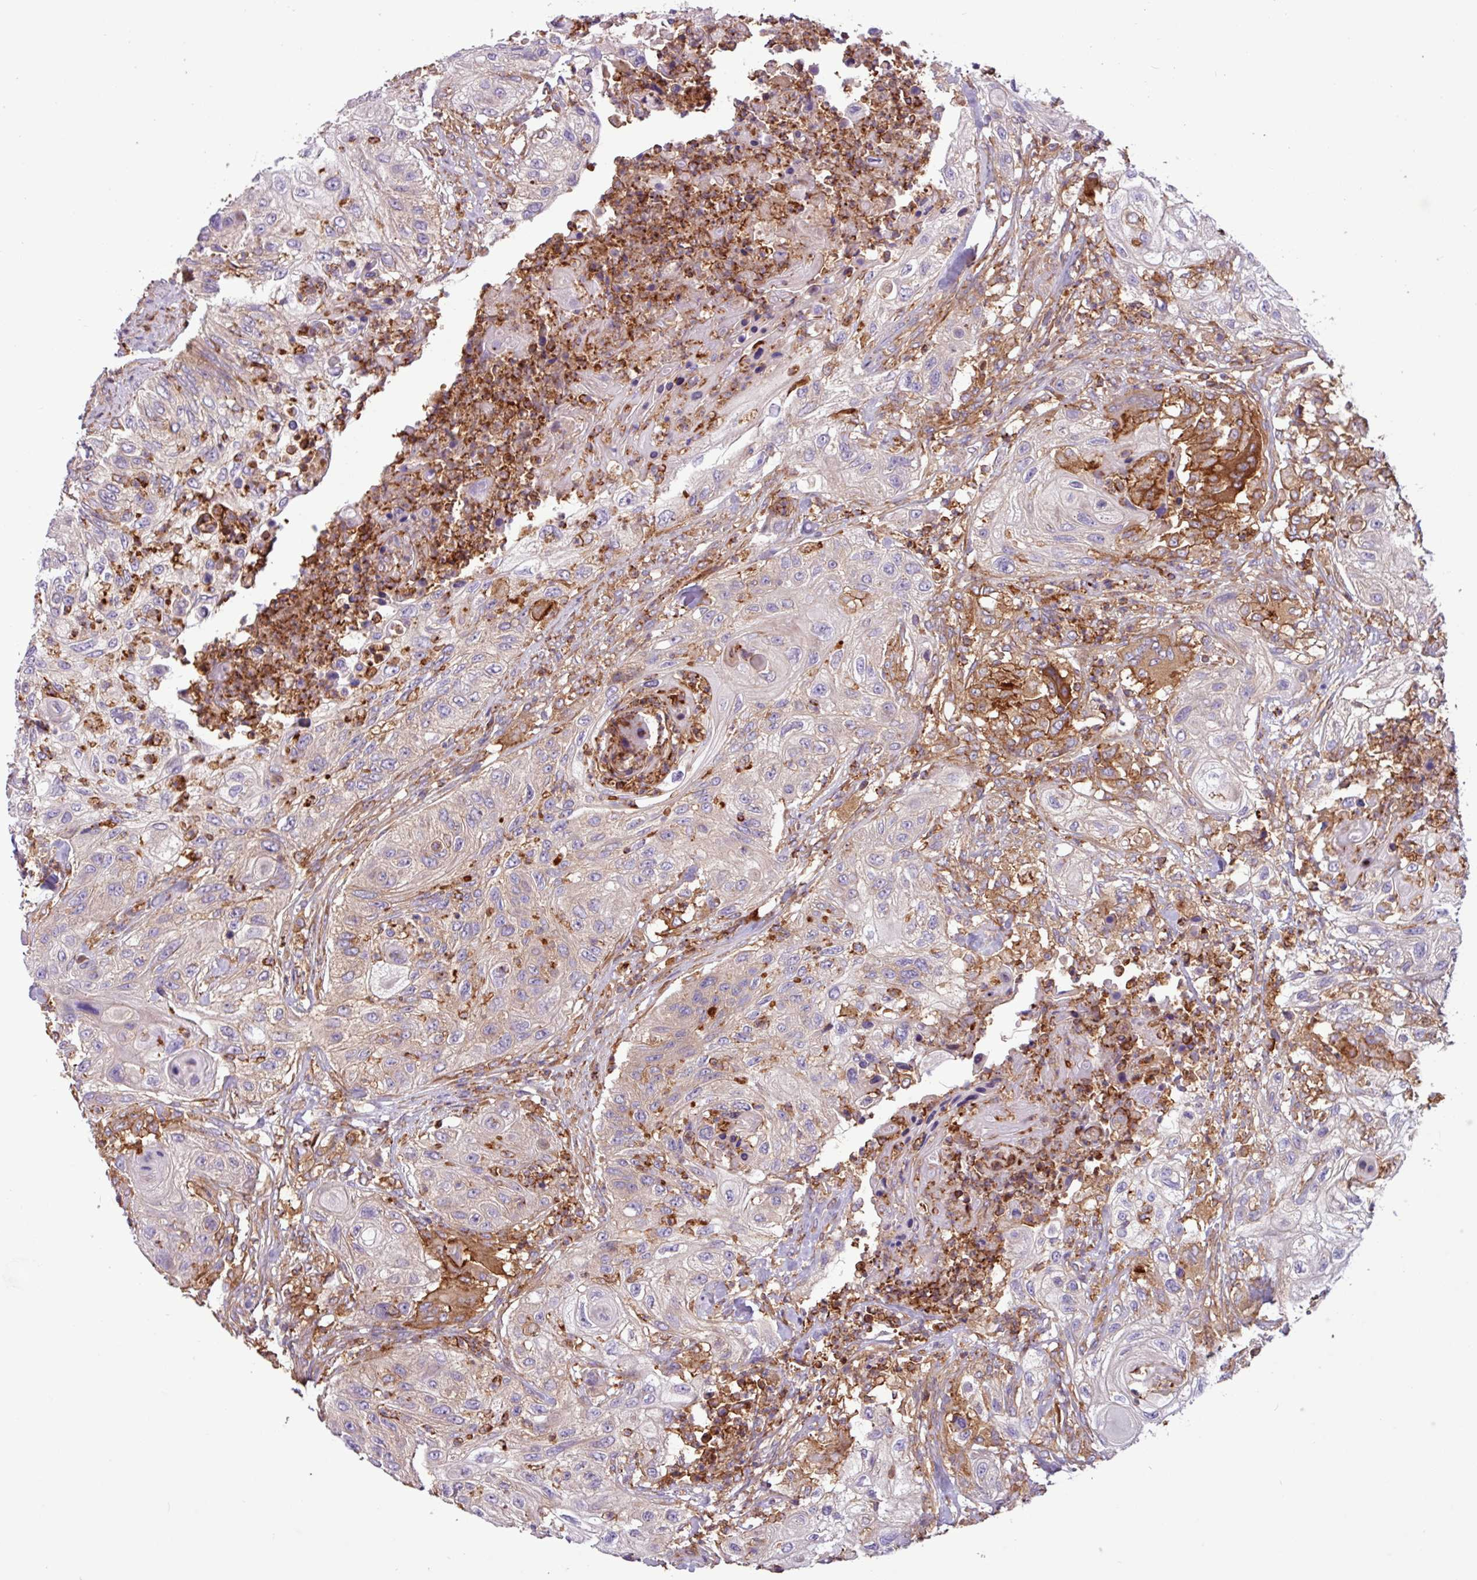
{"staining": {"intensity": "weak", "quantity": "<25%", "location": "cytoplasmic/membranous"}, "tissue": "urothelial cancer", "cell_type": "Tumor cells", "image_type": "cancer", "snomed": [{"axis": "morphology", "description": "Urothelial carcinoma, High grade"}, {"axis": "topography", "description": "Urinary bladder"}], "caption": "High-grade urothelial carcinoma was stained to show a protein in brown. There is no significant staining in tumor cells. (DAB (3,3'-diaminobenzidine) immunohistochemistry with hematoxylin counter stain).", "gene": "ACTR3", "patient": {"sex": "female", "age": 60}}